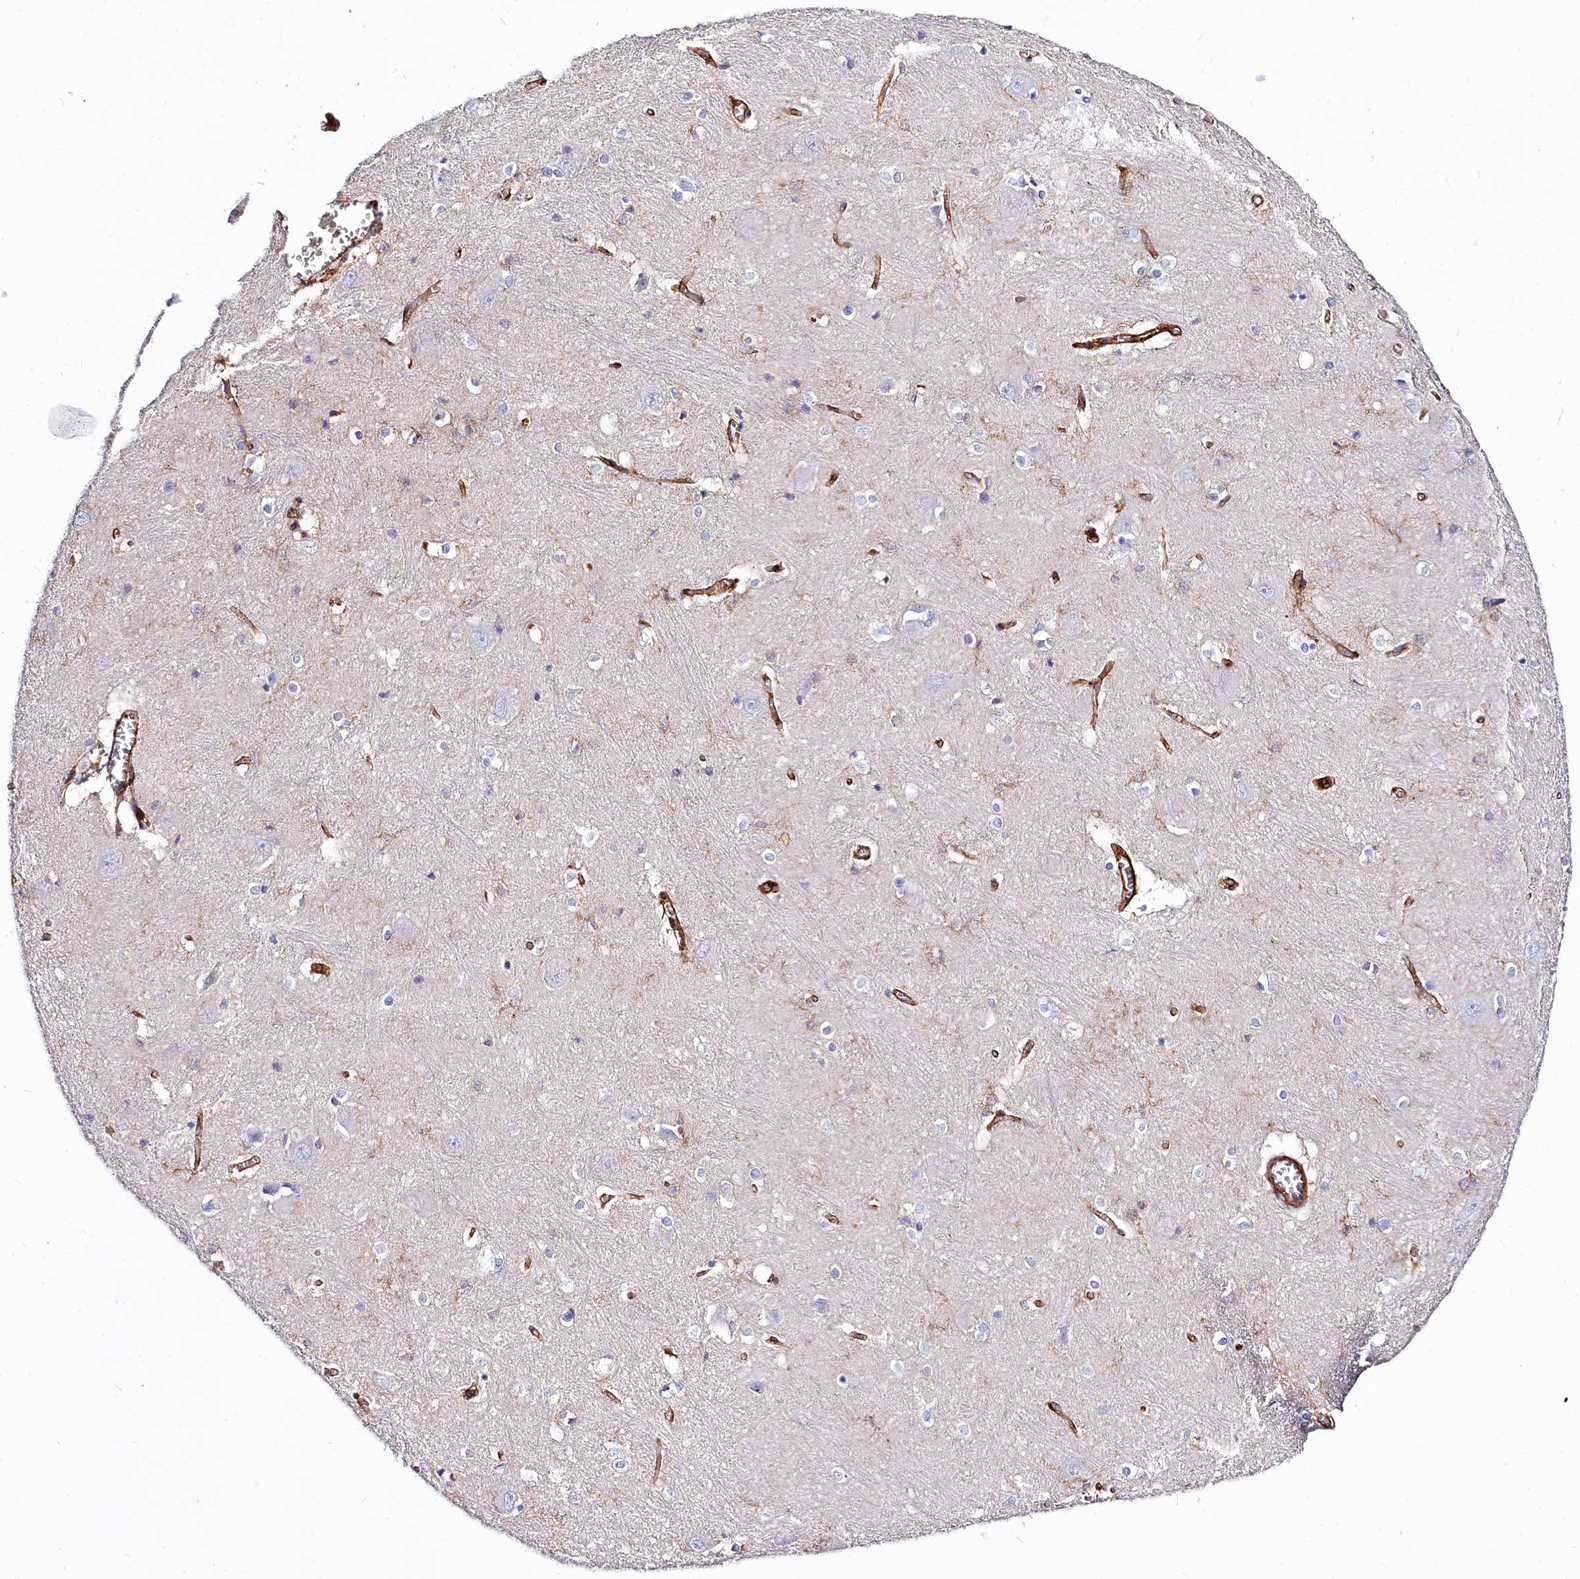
{"staining": {"intensity": "negative", "quantity": "none", "location": "none"}, "tissue": "caudate", "cell_type": "Glial cells", "image_type": "normal", "snomed": [{"axis": "morphology", "description": "Normal tissue, NOS"}, {"axis": "topography", "description": "Lateral ventricle wall"}], "caption": "High power microscopy micrograph of an IHC image of normal caudate, revealing no significant staining in glial cells. (DAB (3,3'-diaminobenzidine) immunohistochemistry (IHC) visualized using brightfield microscopy, high magnification).", "gene": "ANO6", "patient": {"sex": "male", "age": 37}}